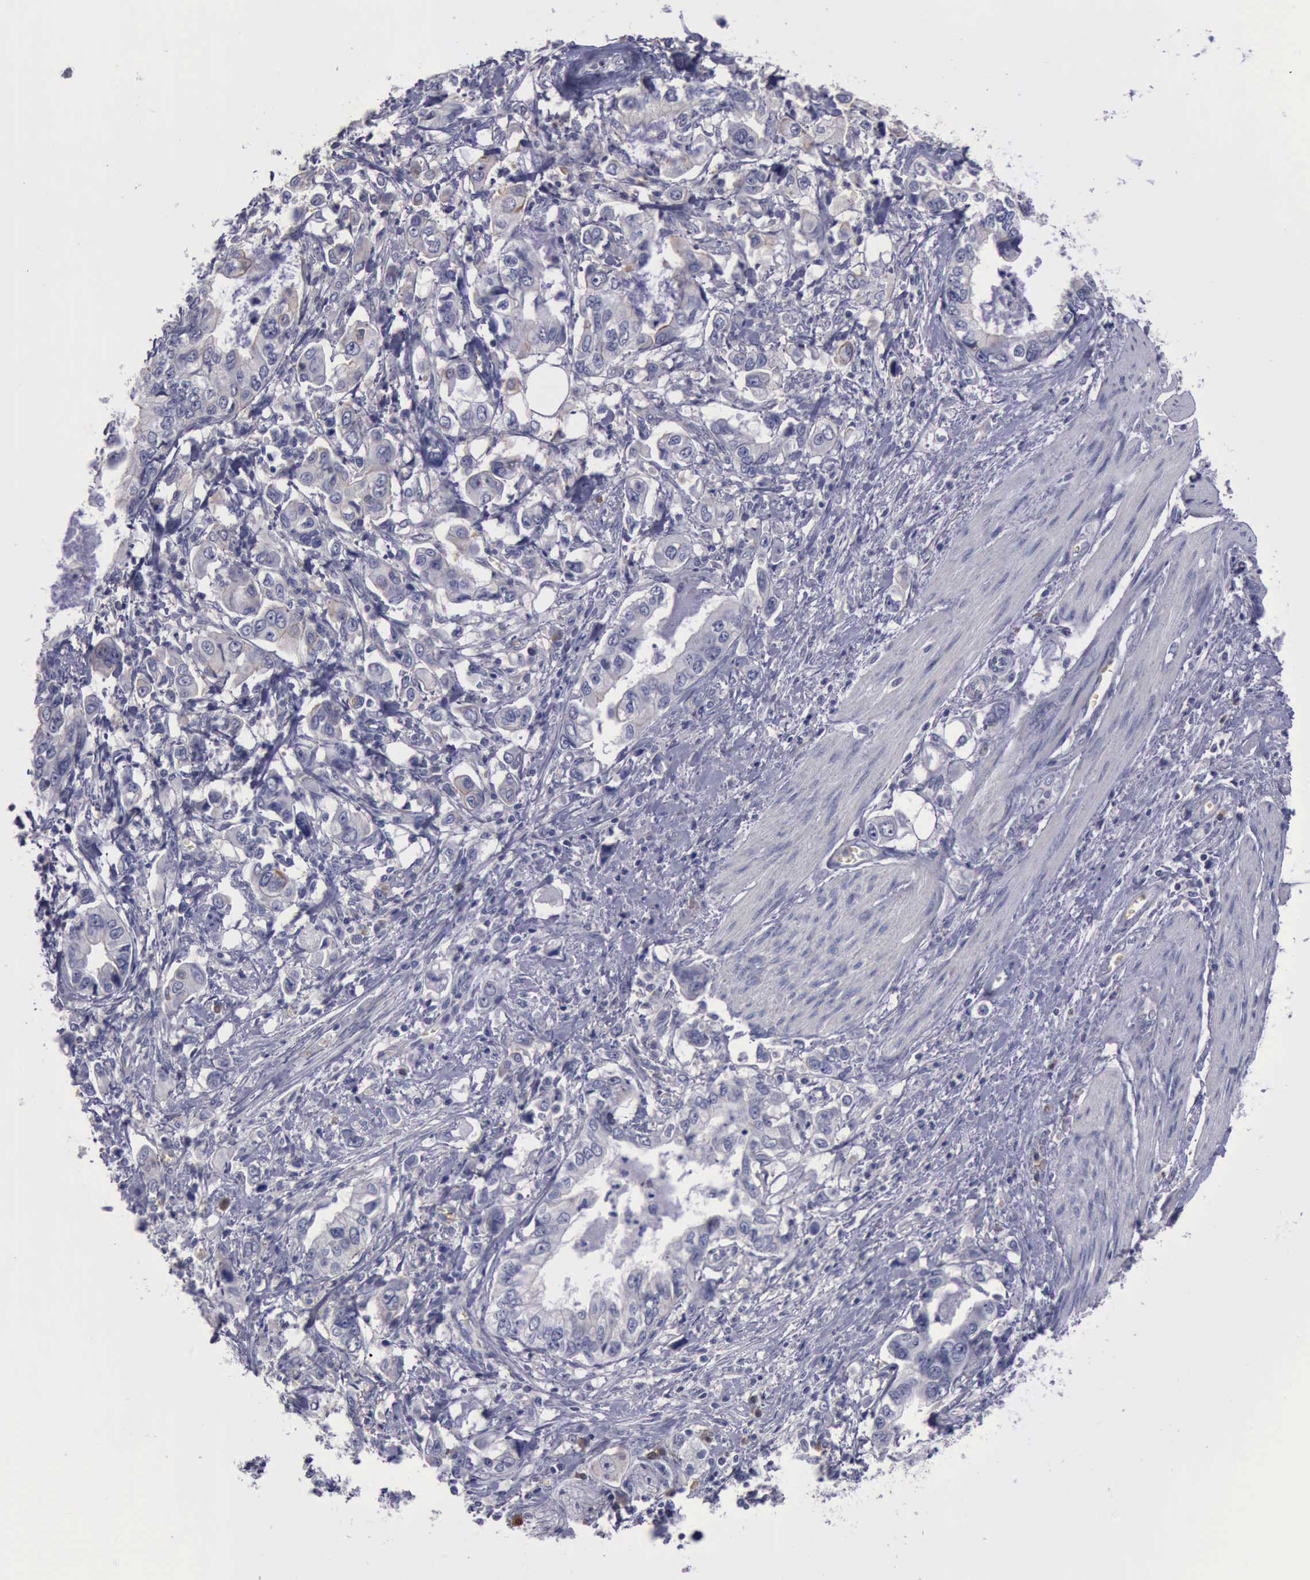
{"staining": {"intensity": "negative", "quantity": "none", "location": "none"}, "tissue": "stomach cancer", "cell_type": "Tumor cells", "image_type": "cancer", "snomed": [{"axis": "morphology", "description": "Adenocarcinoma, NOS"}, {"axis": "topography", "description": "Pancreas"}, {"axis": "topography", "description": "Stomach, upper"}], "caption": "The image displays no staining of tumor cells in stomach cancer. (DAB (3,3'-diaminobenzidine) immunohistochemistry, high magnification).", "gene": "CEP128", "patient": {"sex": "male", "age": 77}}